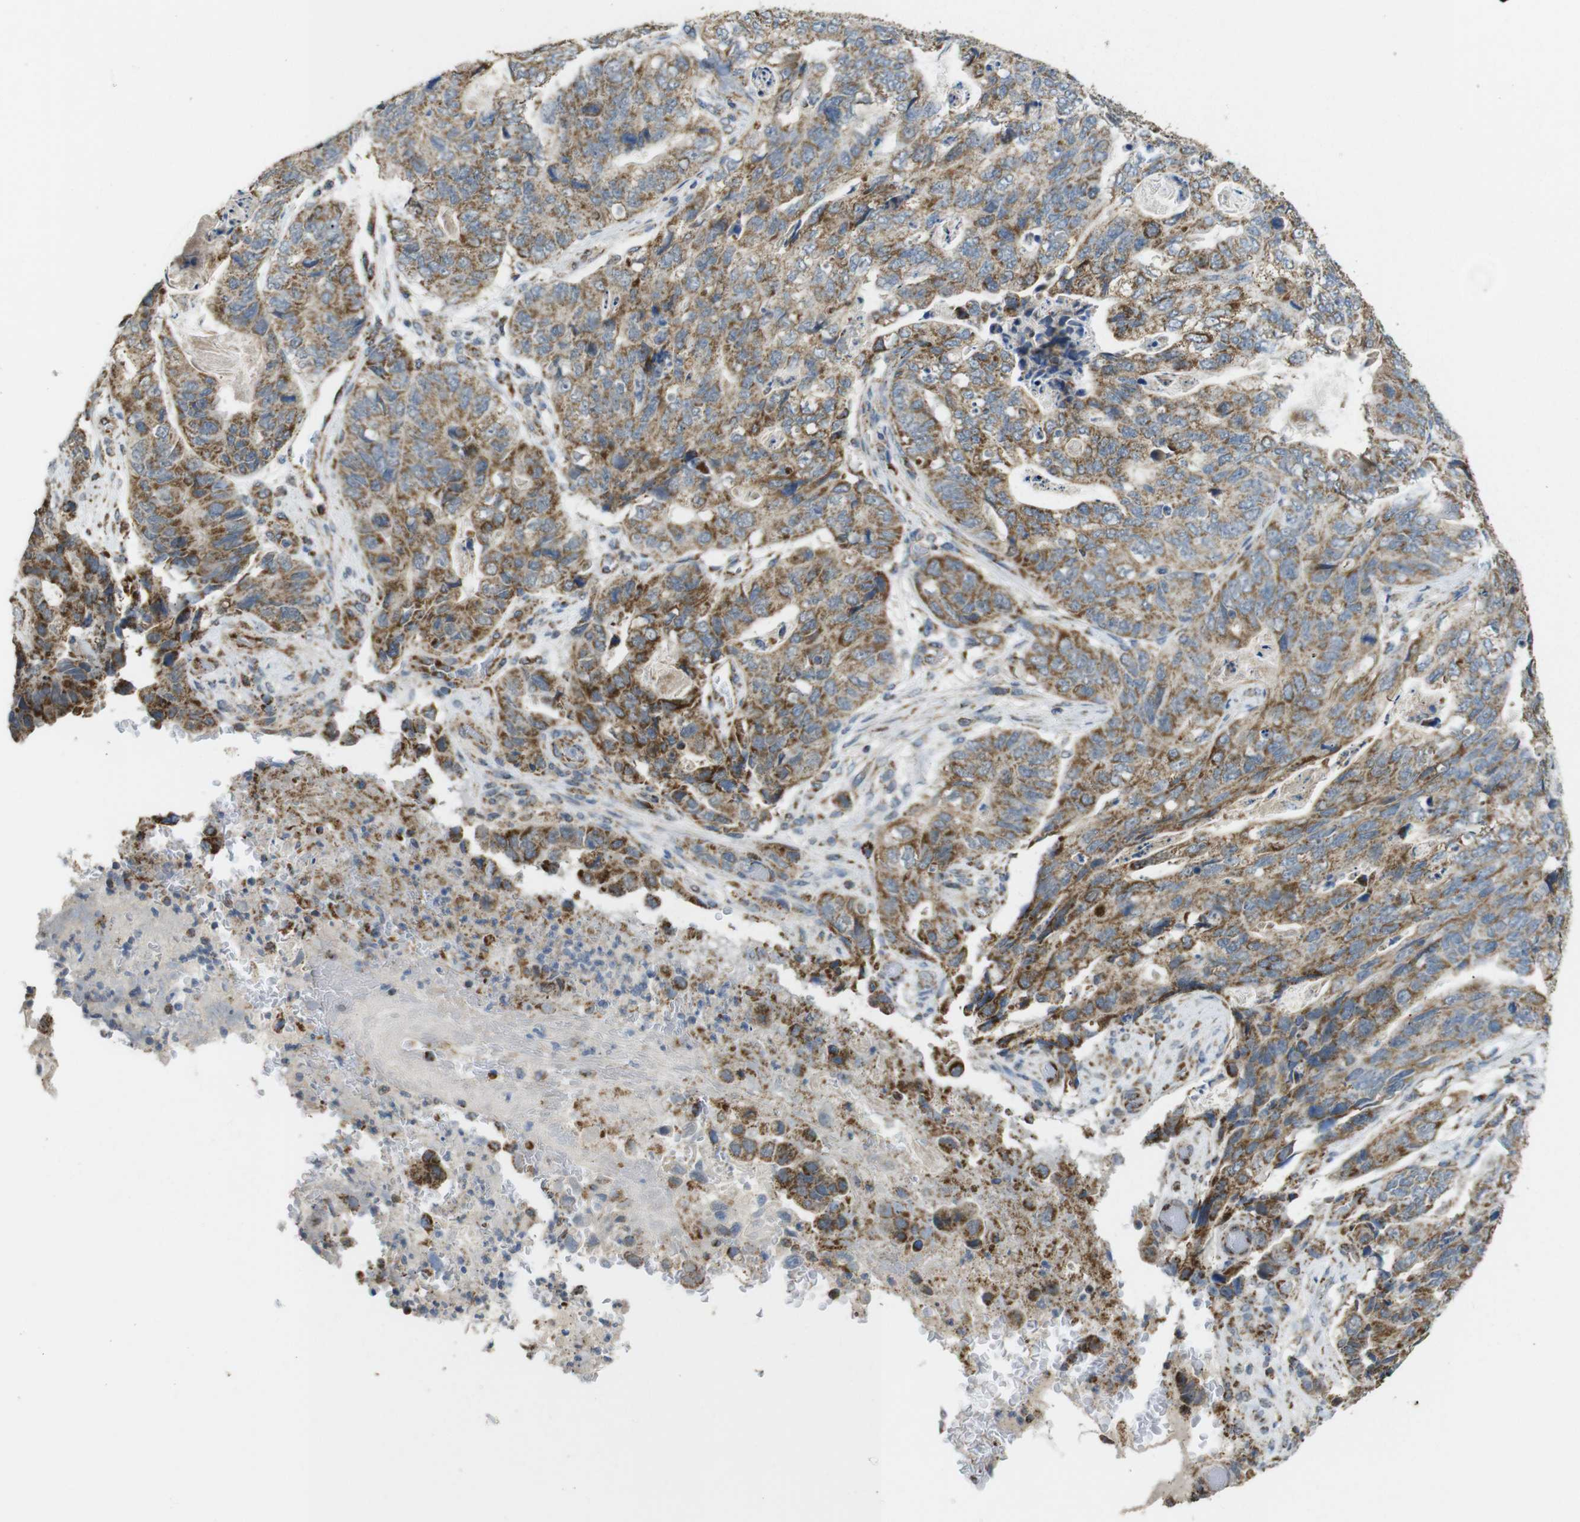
{"staining": {"intensity": "moderate", "quantity": ">75%", "location": "cytoplasmic/membranous"}, "tissue": "stomach cancer", "cell_type": "Tumor cells", "image_type": "cancer", "snomed": [{"axis": "morphology", "description": "Adenocarcinoma, NOS"}, {"axis": "topography", "description": "Stomach"}], "caption": "The histopathology image exhibits immunohistochemical staining of adenocarcinoma (stomach). There is moderate cytoplasmic/membranous staining is appreciated in approximately >75% of tumor cells. (brown staining indicates protein expression, while blue staining denotes nuclei).", "gene": "CALHM2", "patient": {"sex": "female", "age": 89}}